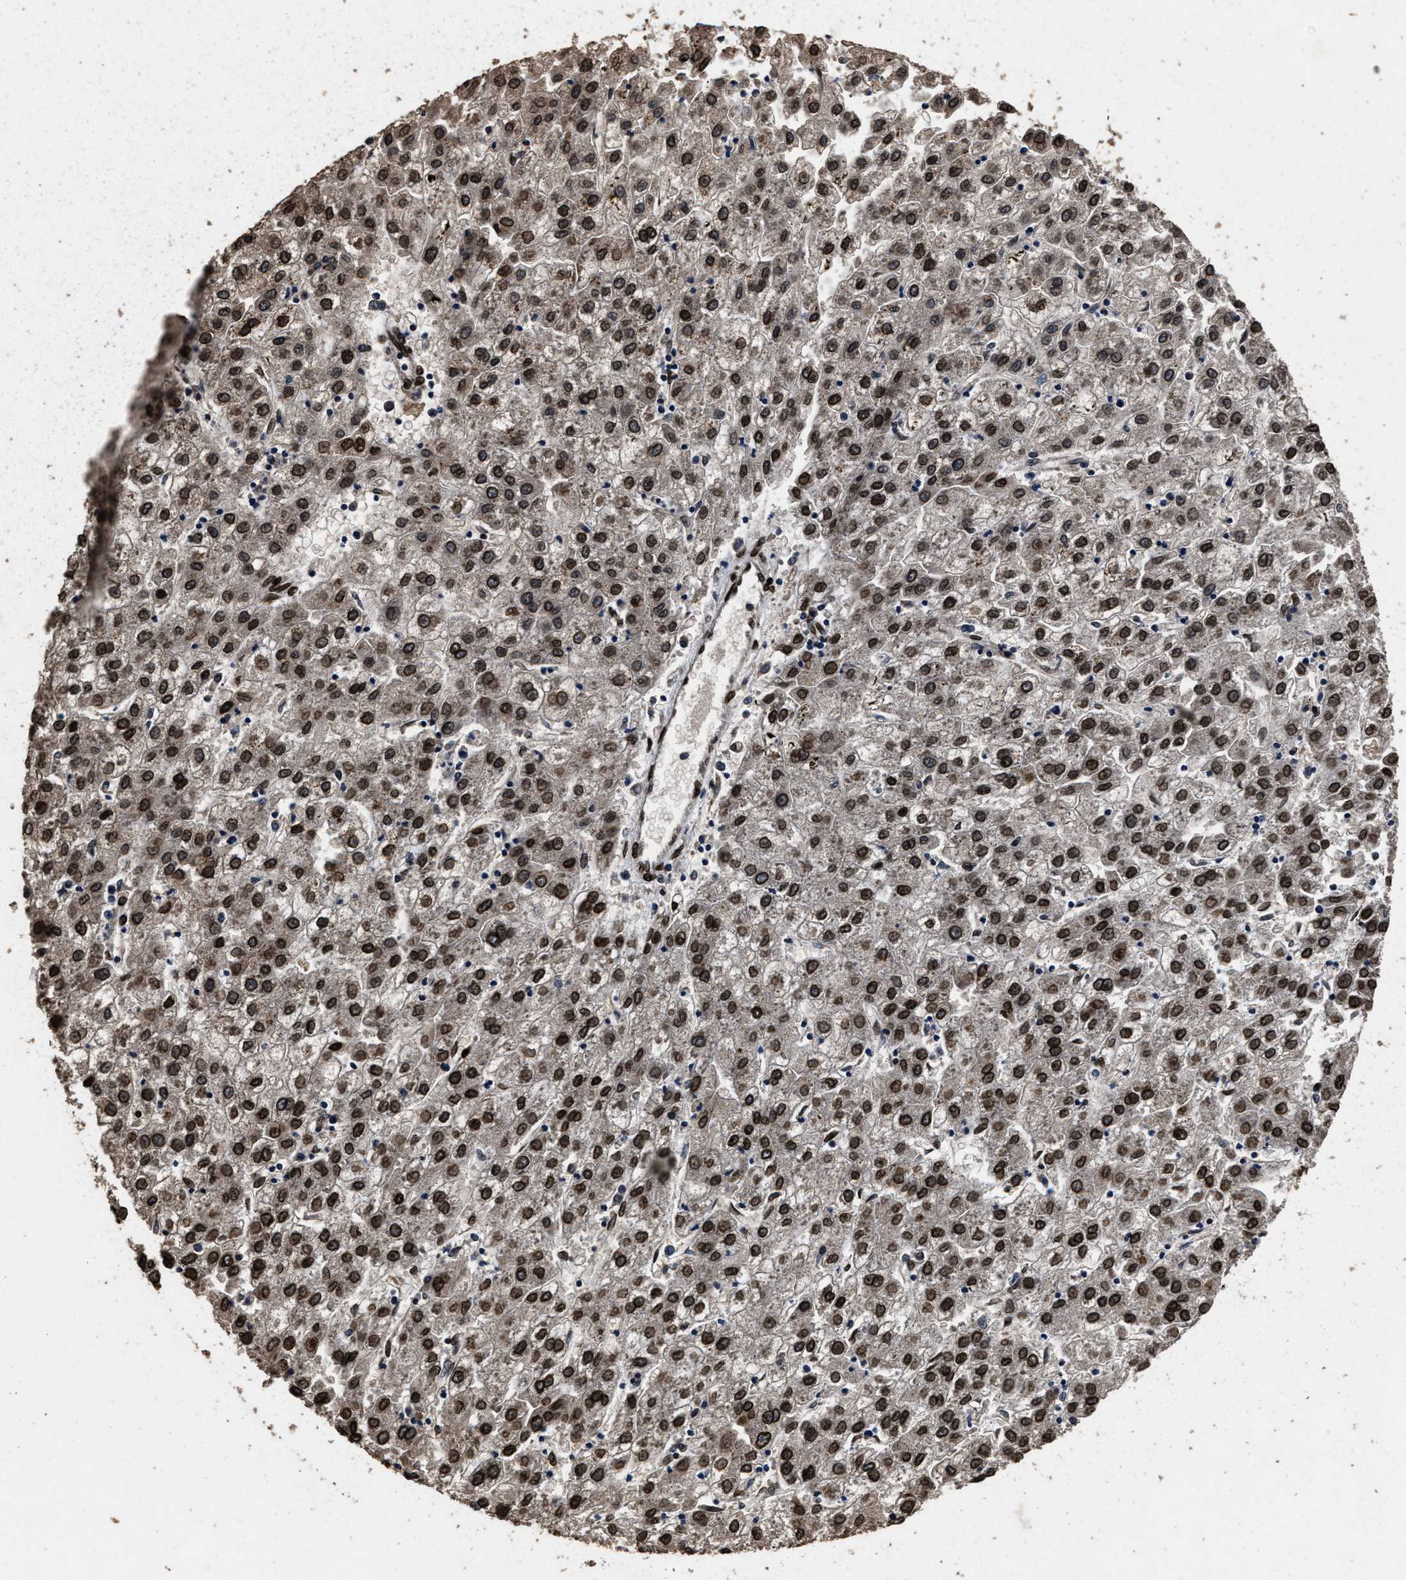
{"staining": {"intensity": "strong", "quantity": ">75%", "location": "cytoplasmic/membranous,nuclear"}, "tissue": "liver cancer", "cell_type": "Tumor cells", "image_type": "cancer", "snomed": [{"axis": "morphology", "description": "Carcinoma, Hepatocellular, NOS"}, {"axis": "topography", "description": "Liver"}], "caption": "Hepatocellular carcinoma (liver) tissue shows strong cytoplasmic/membranous and nuclear positivity in about >75% of tumor cells, visualized by immunohistochemistry. Immunohistochemistry (ihc) stains the protein in brown and the nuclei are stained blue.", "gene": "ACCS", "patient": {"sex": "male", "age": 72}}